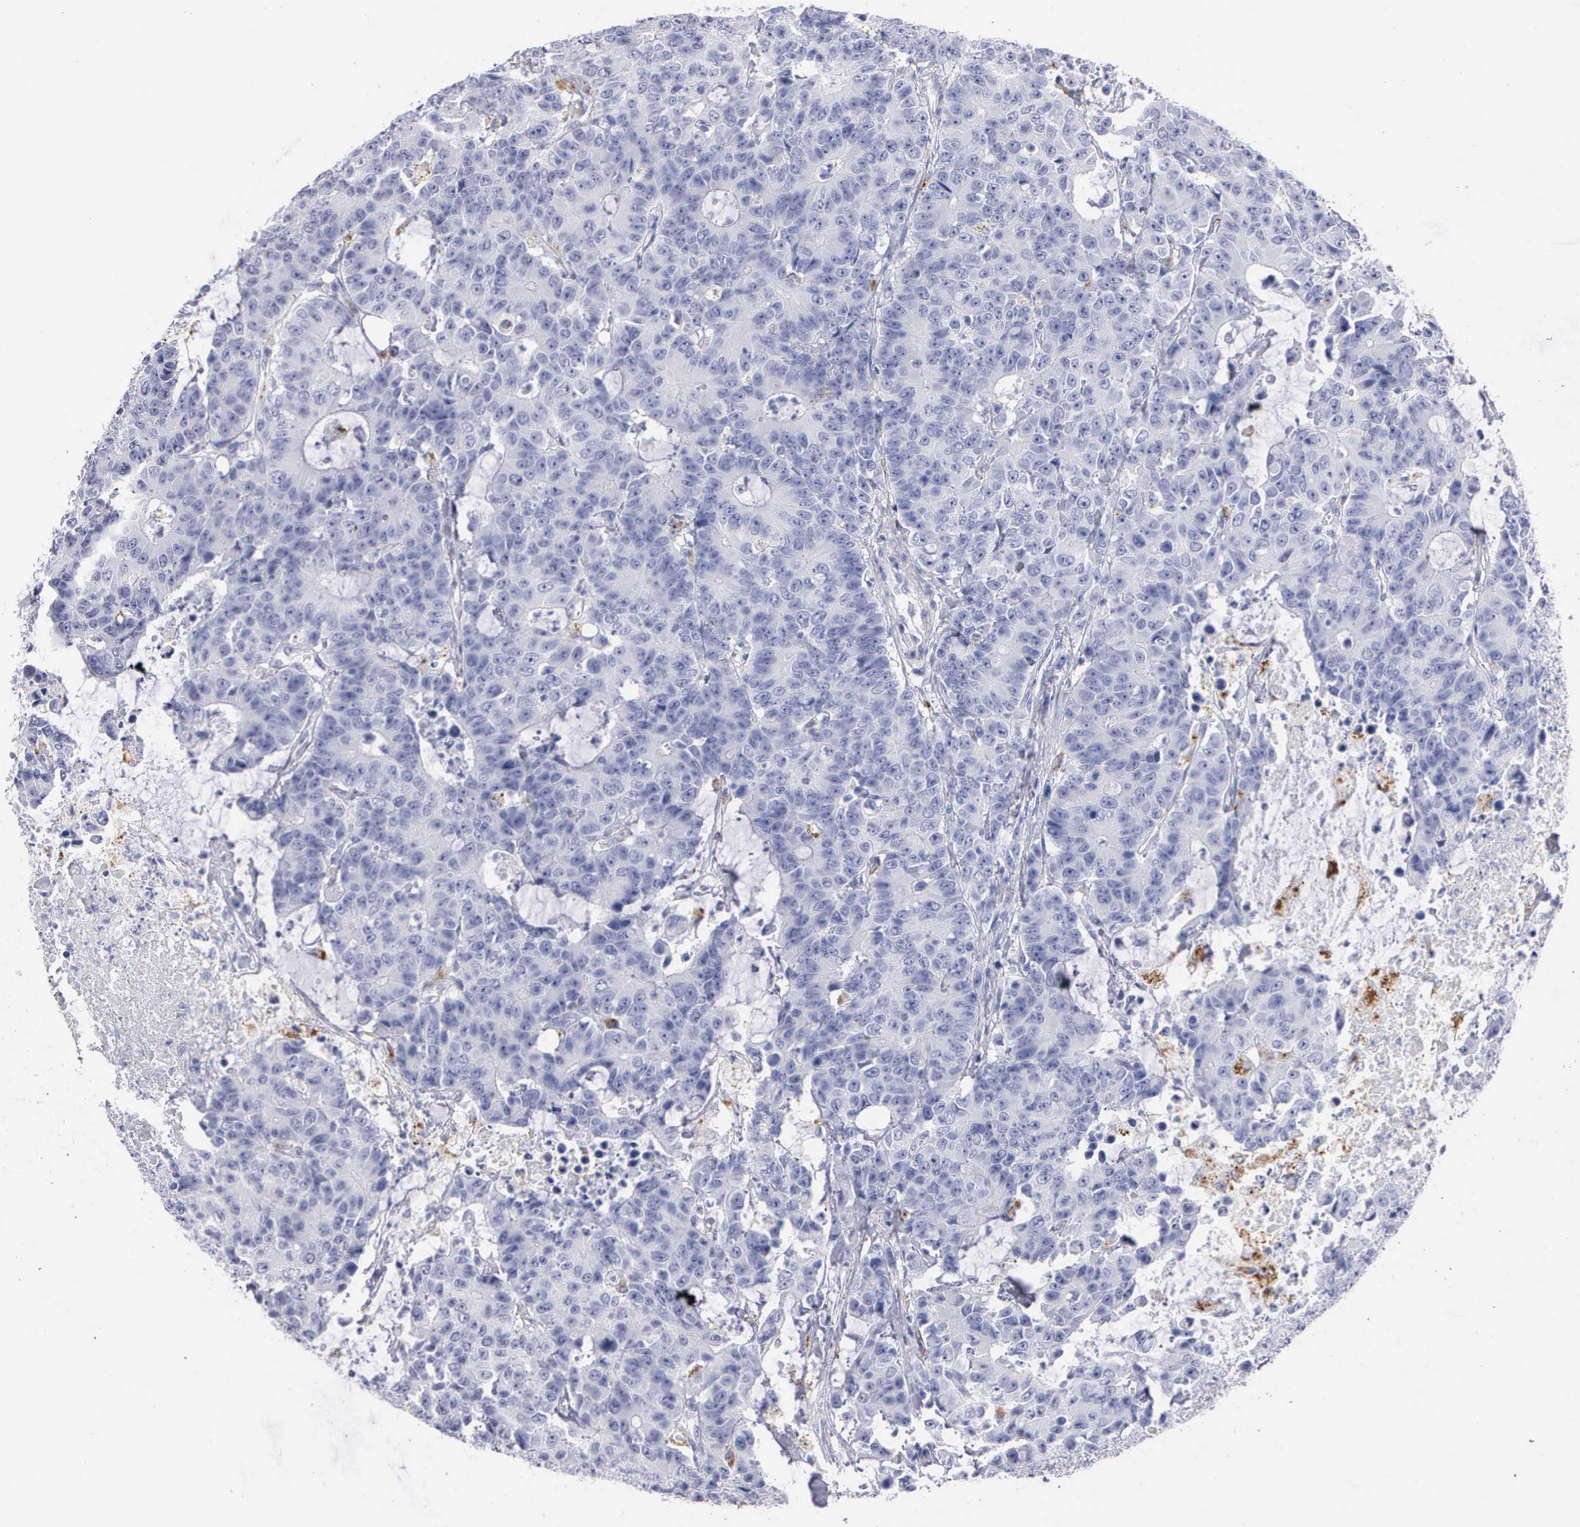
{"staining": {"intensity": "negative", "quantity": "none", "location": "none"}, "tissue": "colorectal cancer", "cell_type": "Tumor cells", "image_type": "cancer", "snomed": [{"axis": "morphology", "description": "Adenocarcinoma, NOS"}, {"axis": "topography", "description": "Colon"}], "caption": "High power microscopy histopathology image of an IHC photomicrograph of colorectal cancer (adenocarcinoma), revealing no significant positivity in tumor cells. (DAB (3,3'-diaminobenzidine) immunohistochemistry (IHC) visualized using brightfield microscopy, high magnification).", "gene": "CTSL", "patient": {"sex": "female", "age": 86}}